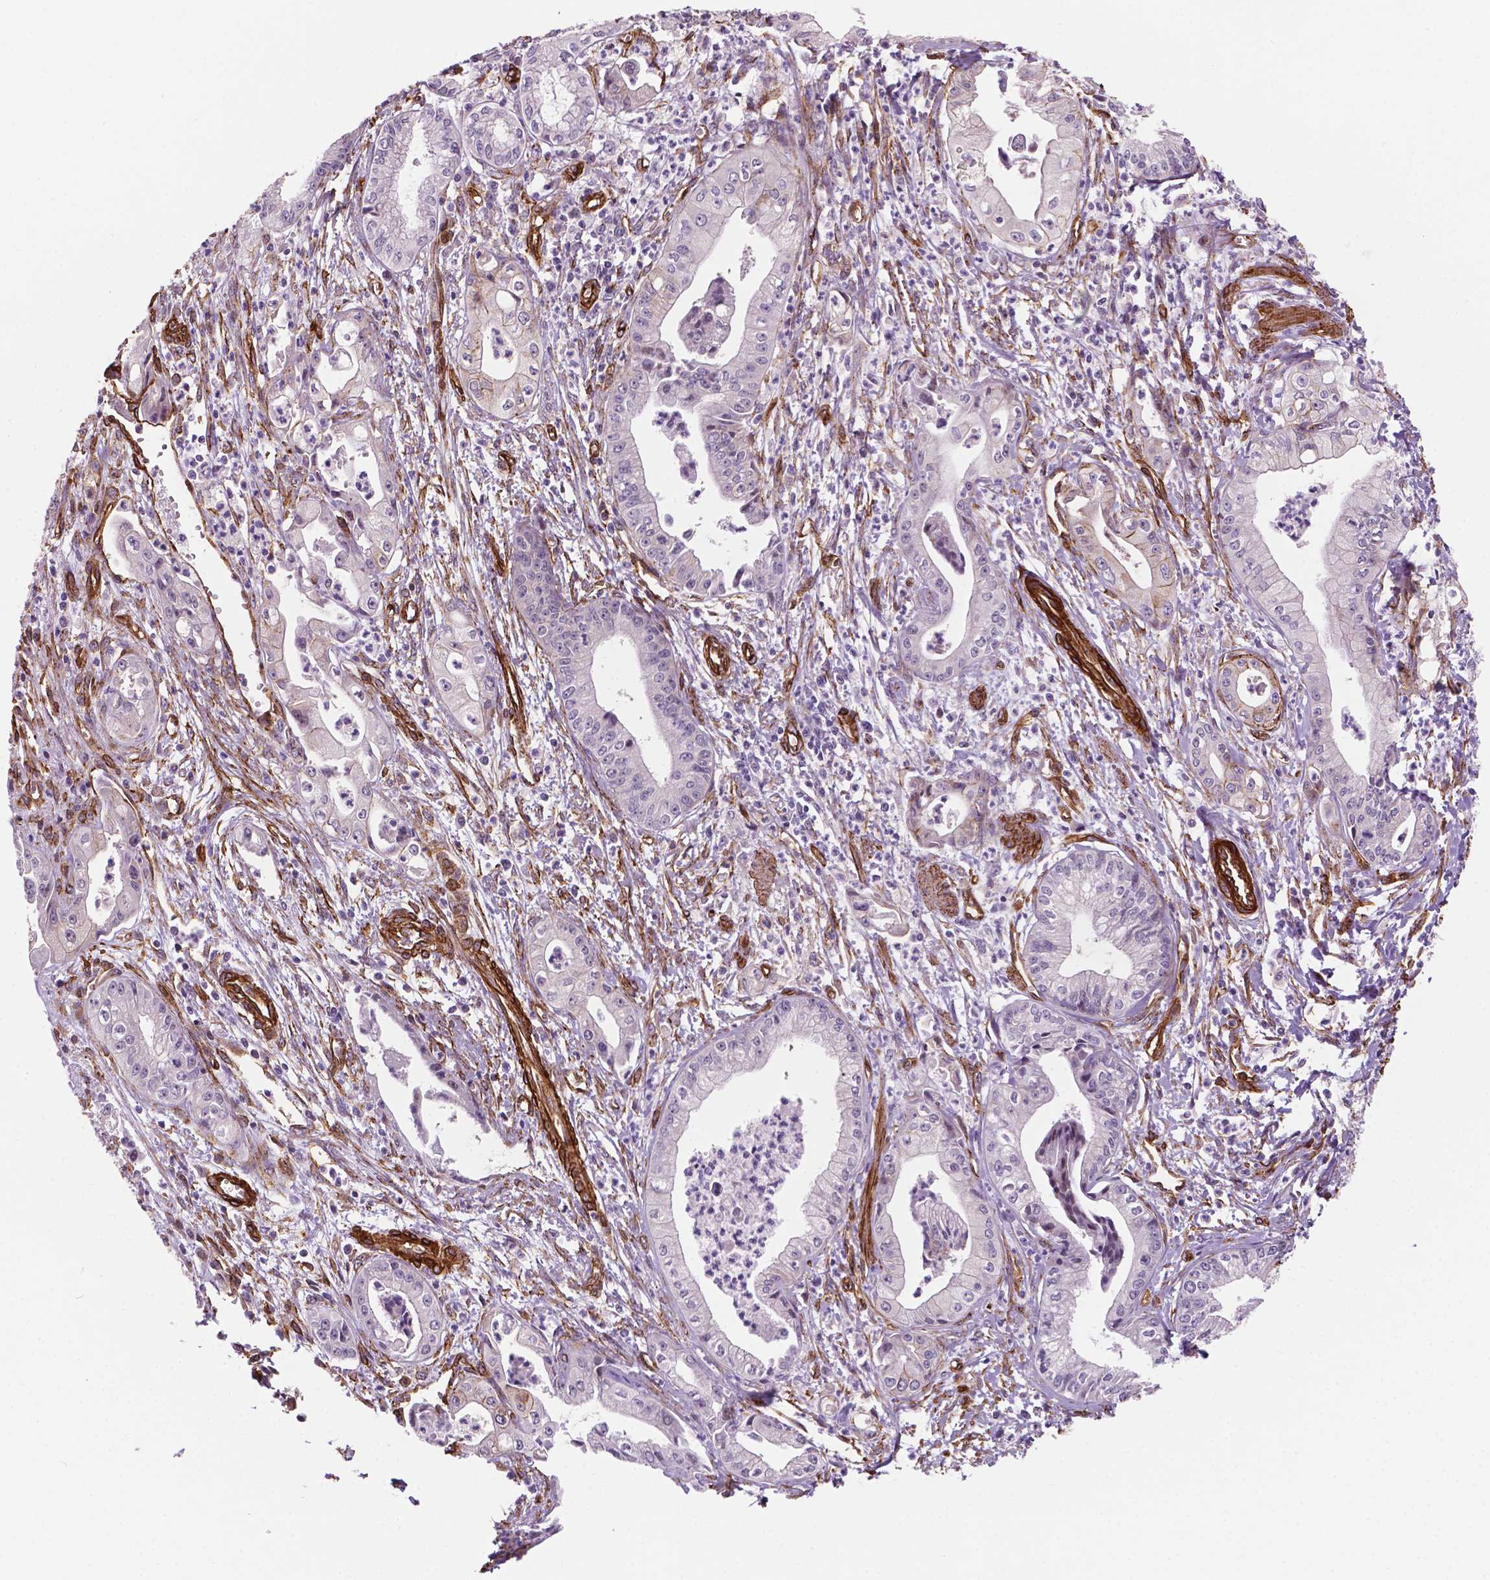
{"staining": {"intensity": "negative", "quantity": "none", "location": "none"}, "tissue": "pancreatic cancer", "cell_type": "Tumor cells", "image_type": "cancer", "snomed": [{"axis": "morphology", "description": "Adenocarcinoma, NOS"}, {"axis": "topography", "description": "Pancreas"}], "caption": "Tumor cells show no significant positivity in pancreatic adenocarcinoma. (Stains: DAB immunohistochemistry (IHC) with hematoxylin counter stain, Microscopy: brightfield microscopy at high magnification).", "gene": "EGFL8", "patient": {"sex": "female", "age": 65}}